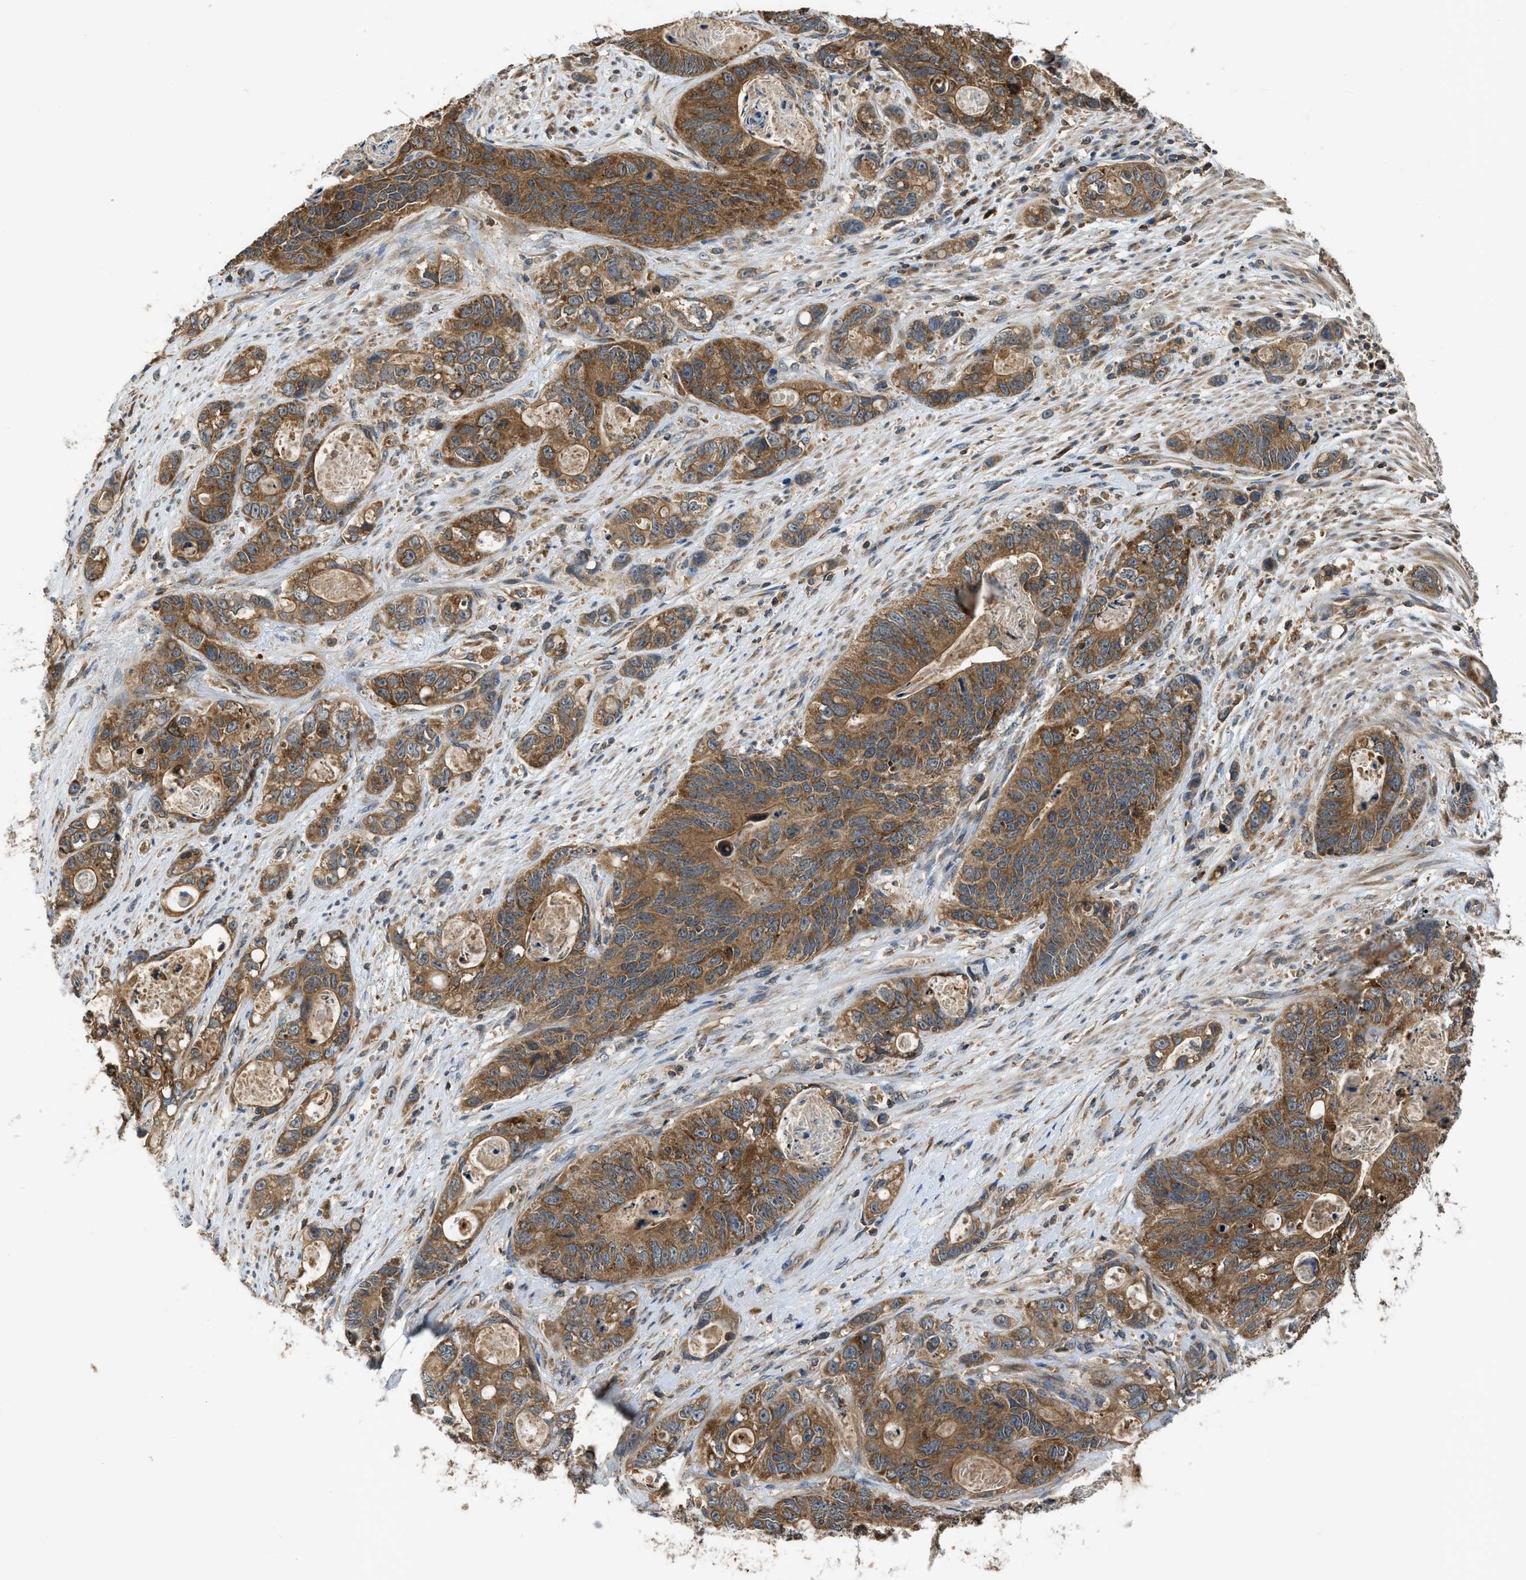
{"staining": {"intensity": "moderate", "quantity": ">75%", "location": "cytoplasmic/membranous"}, "tissue": "stomach cancer", "cell_type": "Tumor cells", "image_type": "cancer", "snomed": [{"axis": "morphology", "description": "Normal tissue, NOS"}, {"axis": "morphology", "description": "Adenocarcinoma, NOS"}, {"axis": "topography", "description": "Stomach"}], "caption": "The immunohistochemical stain labels moderate cytoplasmic/membranous positivity in tumor cells of stomach cancer (adenocarcinoma) tissue.", "gene": "PAFAH2", "patient": {"sex": "female", "age": 89}}